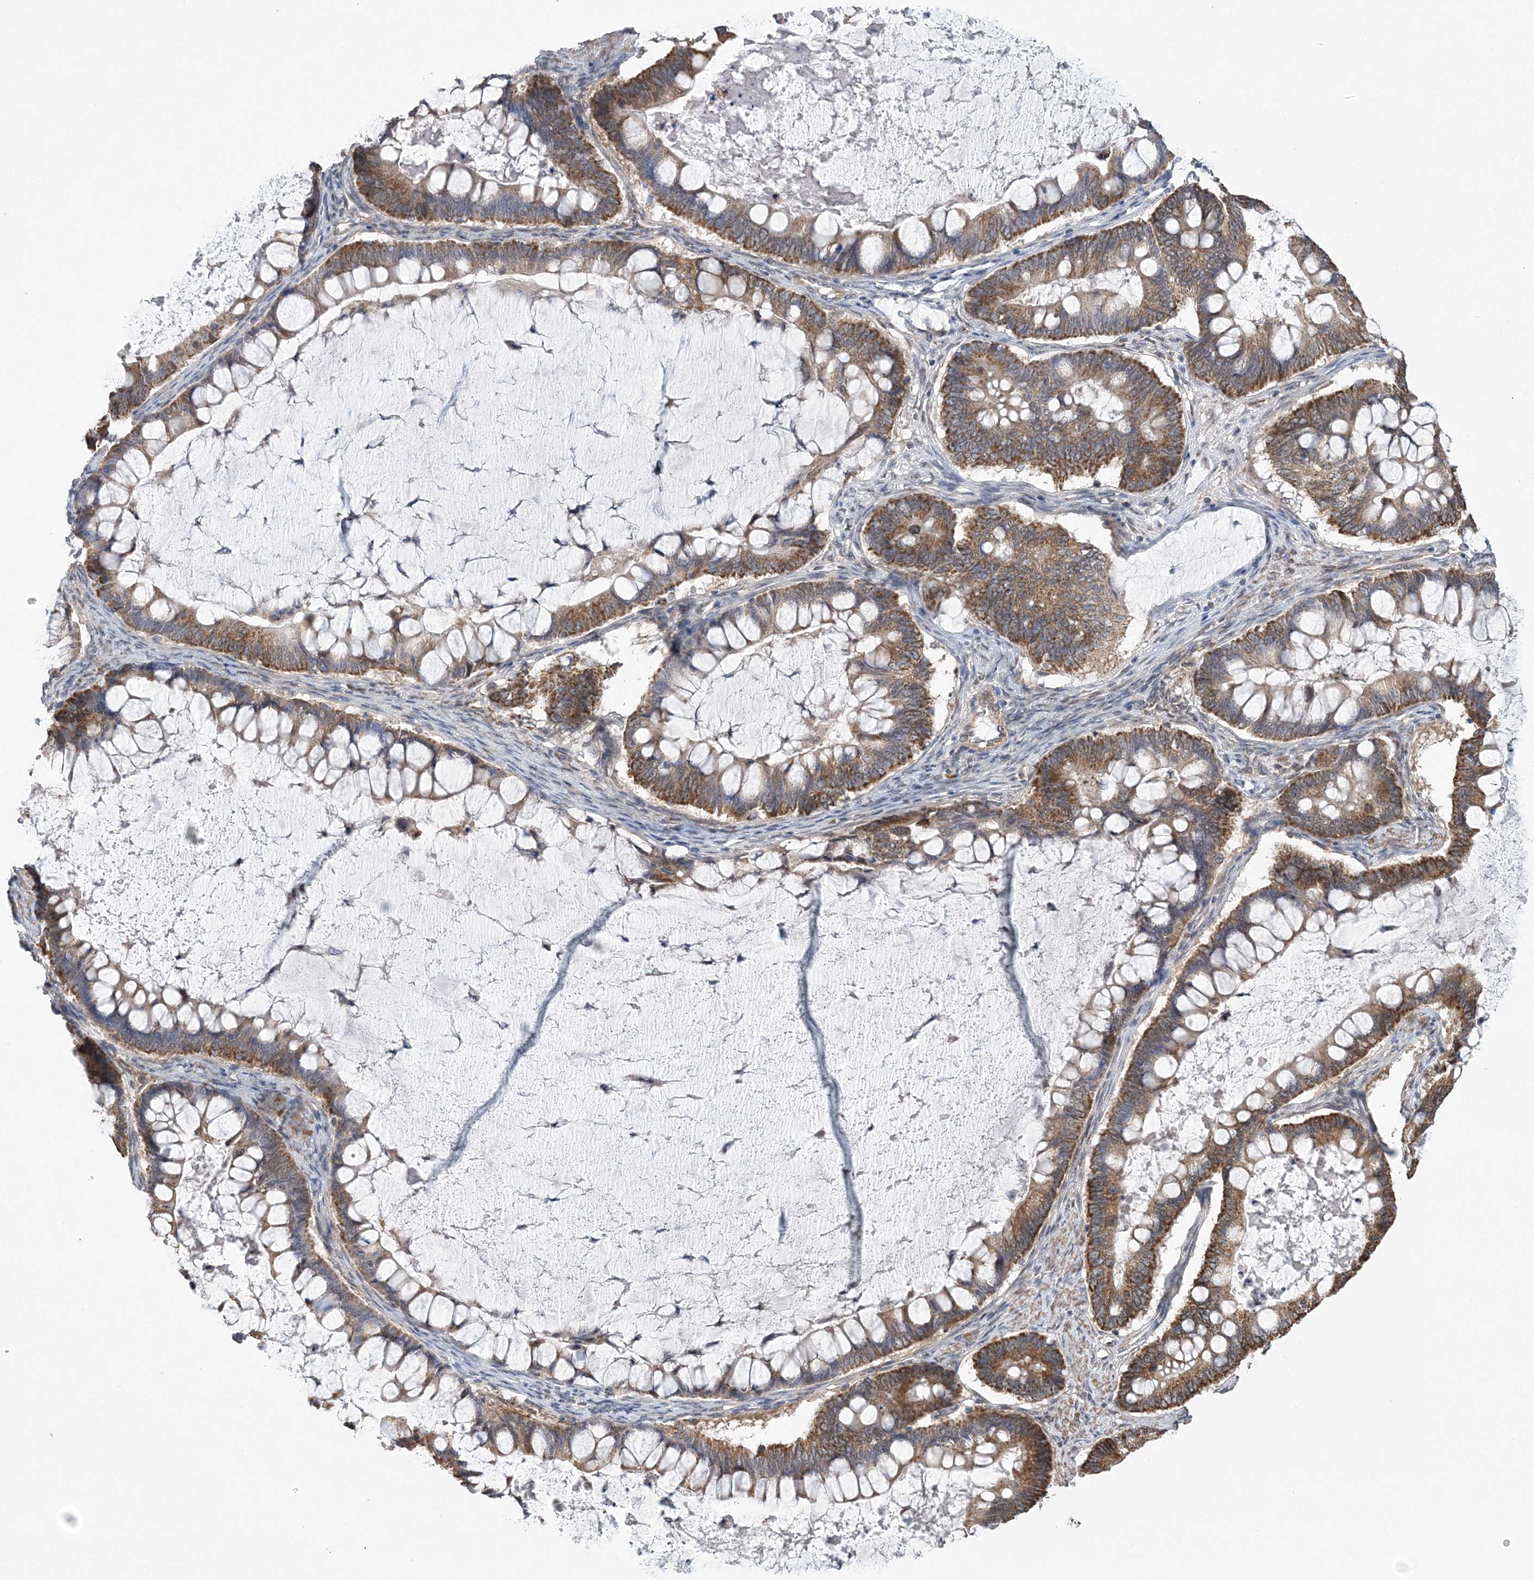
{"staining": {"intensity": "moderate", "quantity": ">75%", "location": "cytoplasmic/membranous"}, "tissue": "ovarian cancer", "cell_type": "Tumor cells", "image_type": "cancer", "snomed": [{"axis": "morphology", "description": "Cystadenocarcinoma, mucinous, NOS"}, {"axis": "topography", "description": "Ovary"}], "caption": "Brown immunohistochemical staining in human mucinous cystadenocarcinoma (ovarian) demonstrates moderate cytoplasmic/membranous expression in approximately >75% of tumor cells.", "gene": "SLX9", "patient": {"sex": "female", "age": 61}}